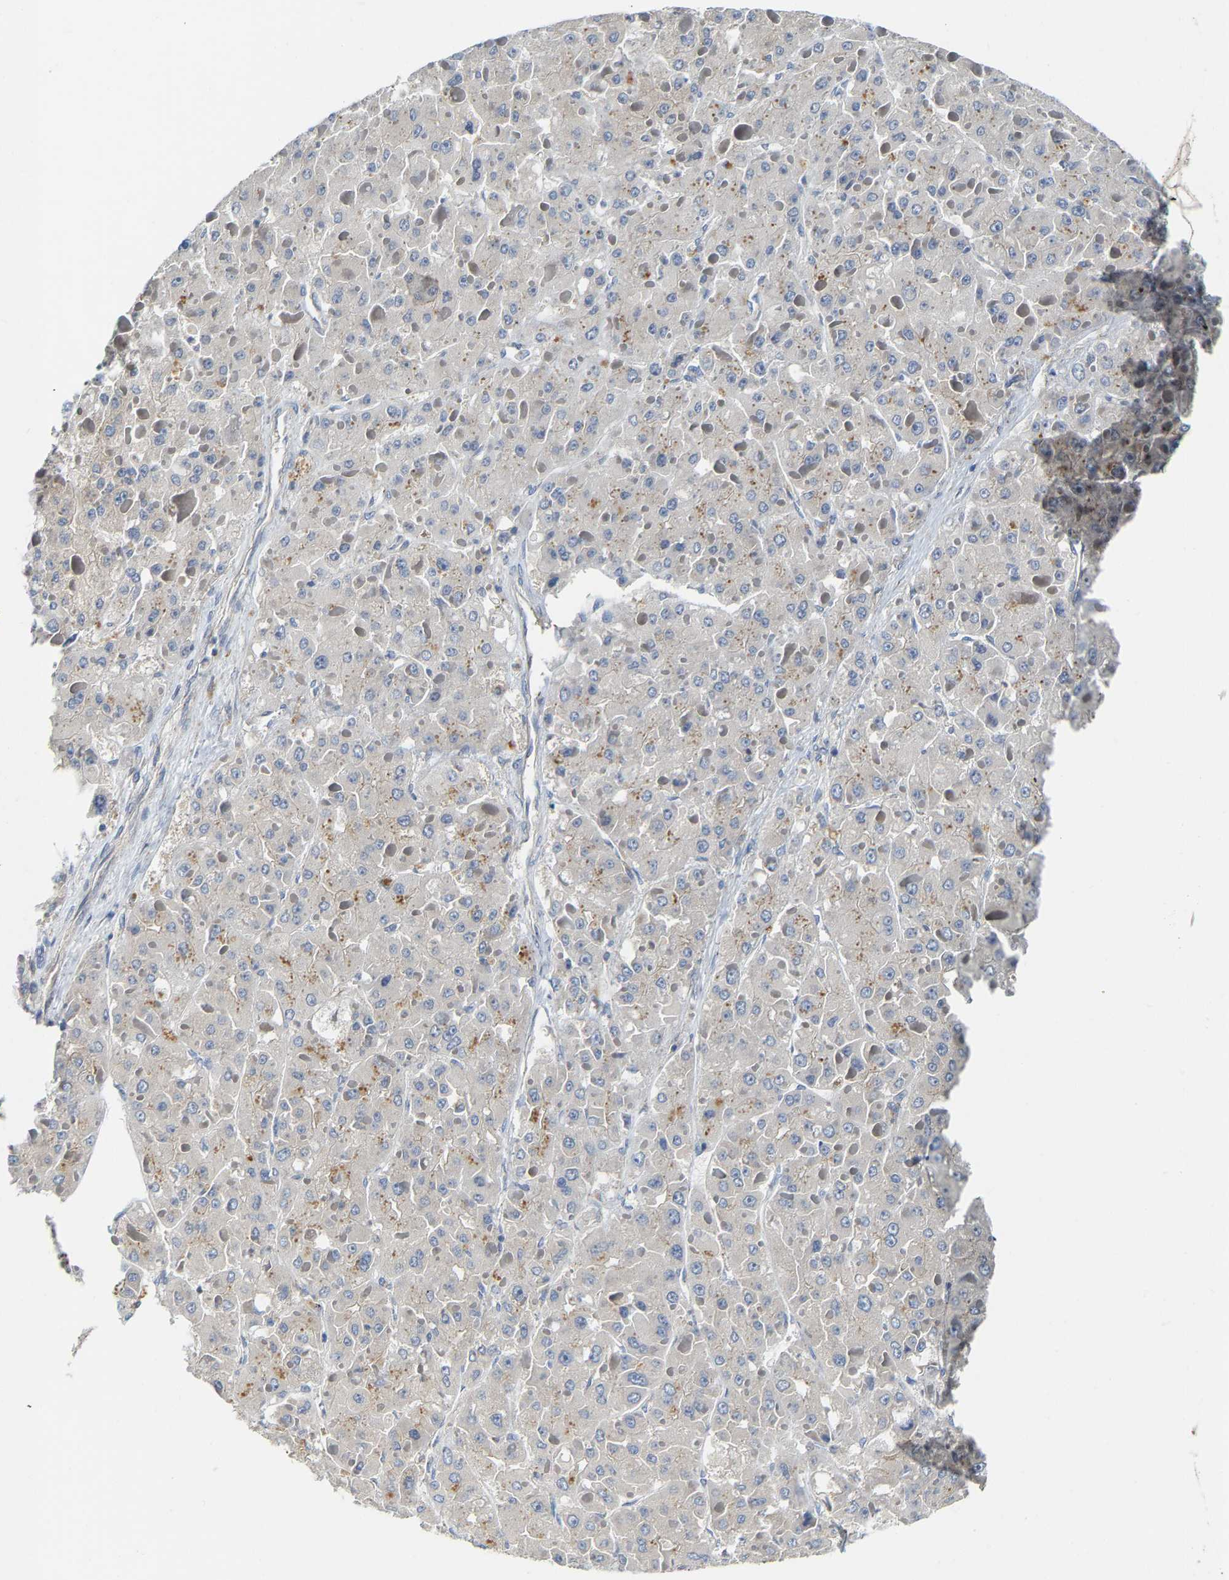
{"staining": {"intensity": "negative", "quantity": "none", "location": "none"}, "tissue": "liver cancer", "cell_type": "Tumor cells", "image_type": "cancer", "snomed": [{"axis": "morphology", "description": "Carcinoma, Hepatocellular, NOS"}, {"axis": "topography", "description": "Liver"}], "caption": "There is no significant staining in tumor cells of liver cancer (hepatocellular carcinoma). (DAB immunohistochemistry (IHC) with hematoxylin counter stain).", "gene": "PCNT", "patient": {"sex": "female", "age": 73}}